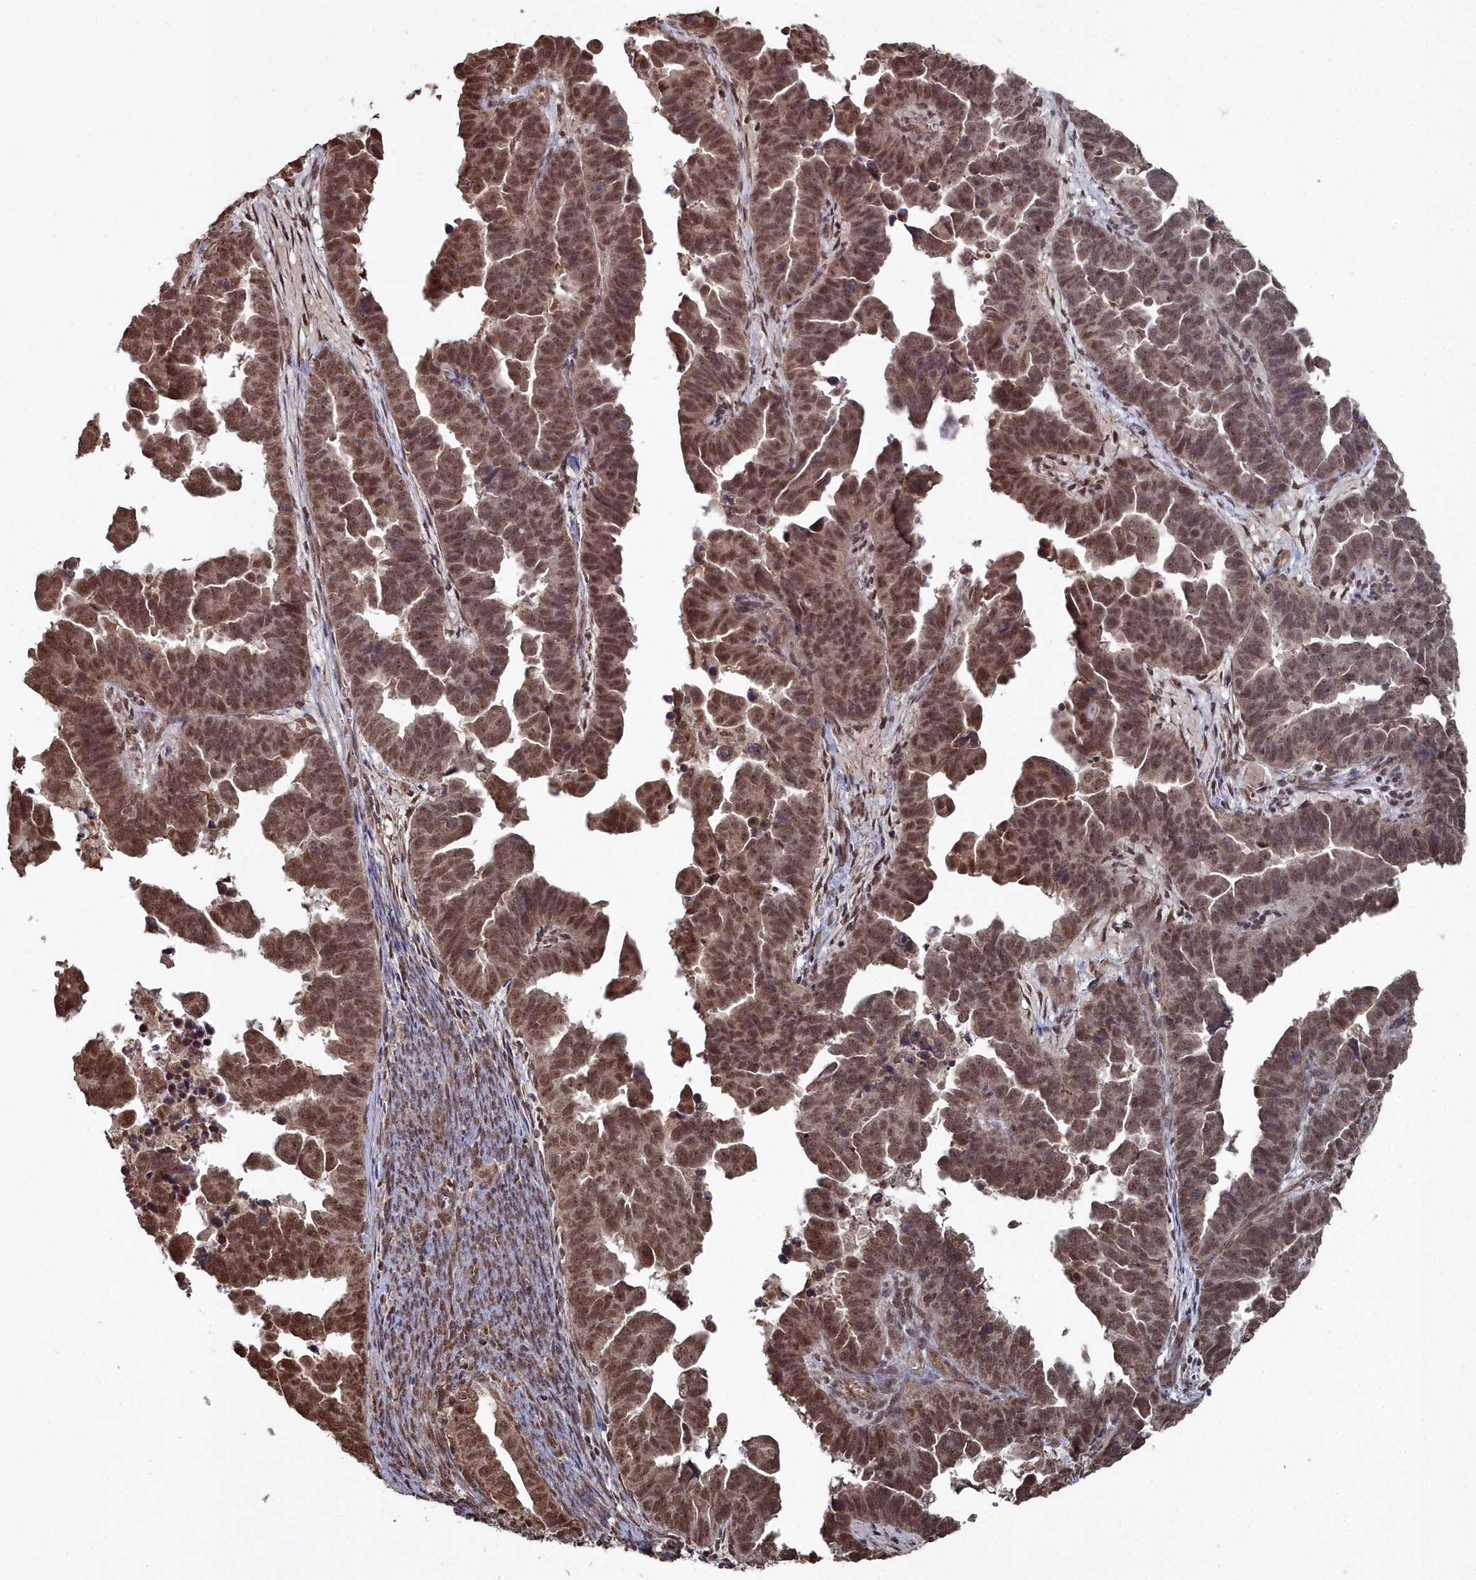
{"staining": {"intensity": "moderate", "quantity": ">75%", "location": "cytoplasmic/membranous,nuclear"}, "tissue": "endometrial cancer", "cell_type": "Tumor cells", "image_type": "cancer", "snomed": [{"axis": "morphology", "description": "Adenocarcinoma, NOS"}, {"axis": "topography", "description": "Endometrium"}], "caption": "Immunohistochemistry (IHC) of adenocarcinoma (endometrial) shows medium levels of moderate cytoplasmic/membranous and nuclear staining in about >75% of tumor cells.", "gene": "CCNP", "patient": {"sex": "female", "age": 75}}